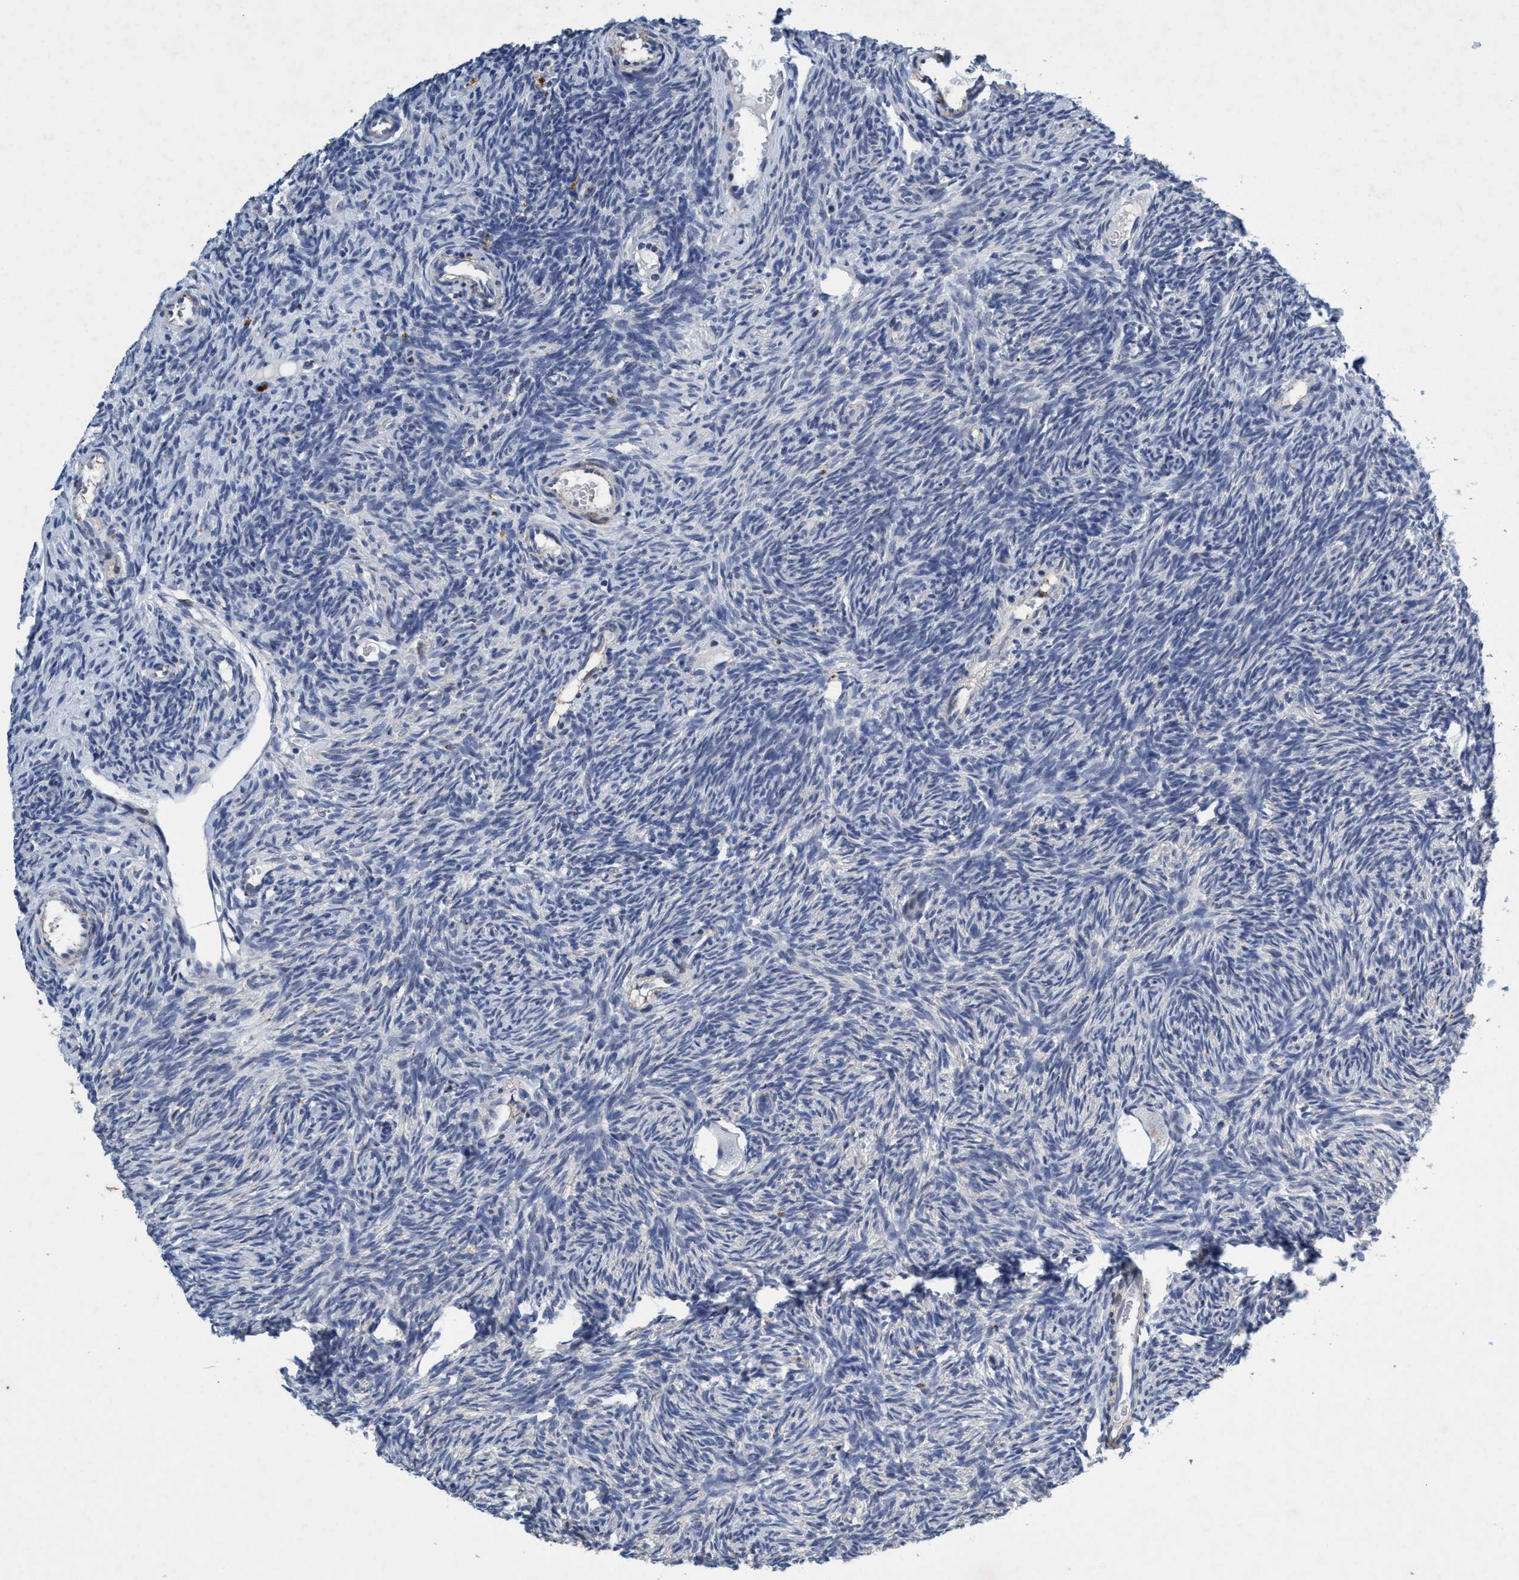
{"staining": {"intensity": "negative", "quantity": "none", "location": "none"}, "tissue": "ovary", "cell_type": "Follicle cells", "image_type": "normal", "snomed": [{"axis": "morphology", "description": "Normal tissue, NOS"}, {"axis": "topography", "description": "Ovary"}], "caption": "Image shows no significant protein positivity in follicle cells of unremarkable ovary. (Brightfield microscopy of DAB (3,3'-diaminobenzidine) immunohistochemistry at high magnification).", "gene": "GRB14", "patient": {"sex": "female", "age": 35}}